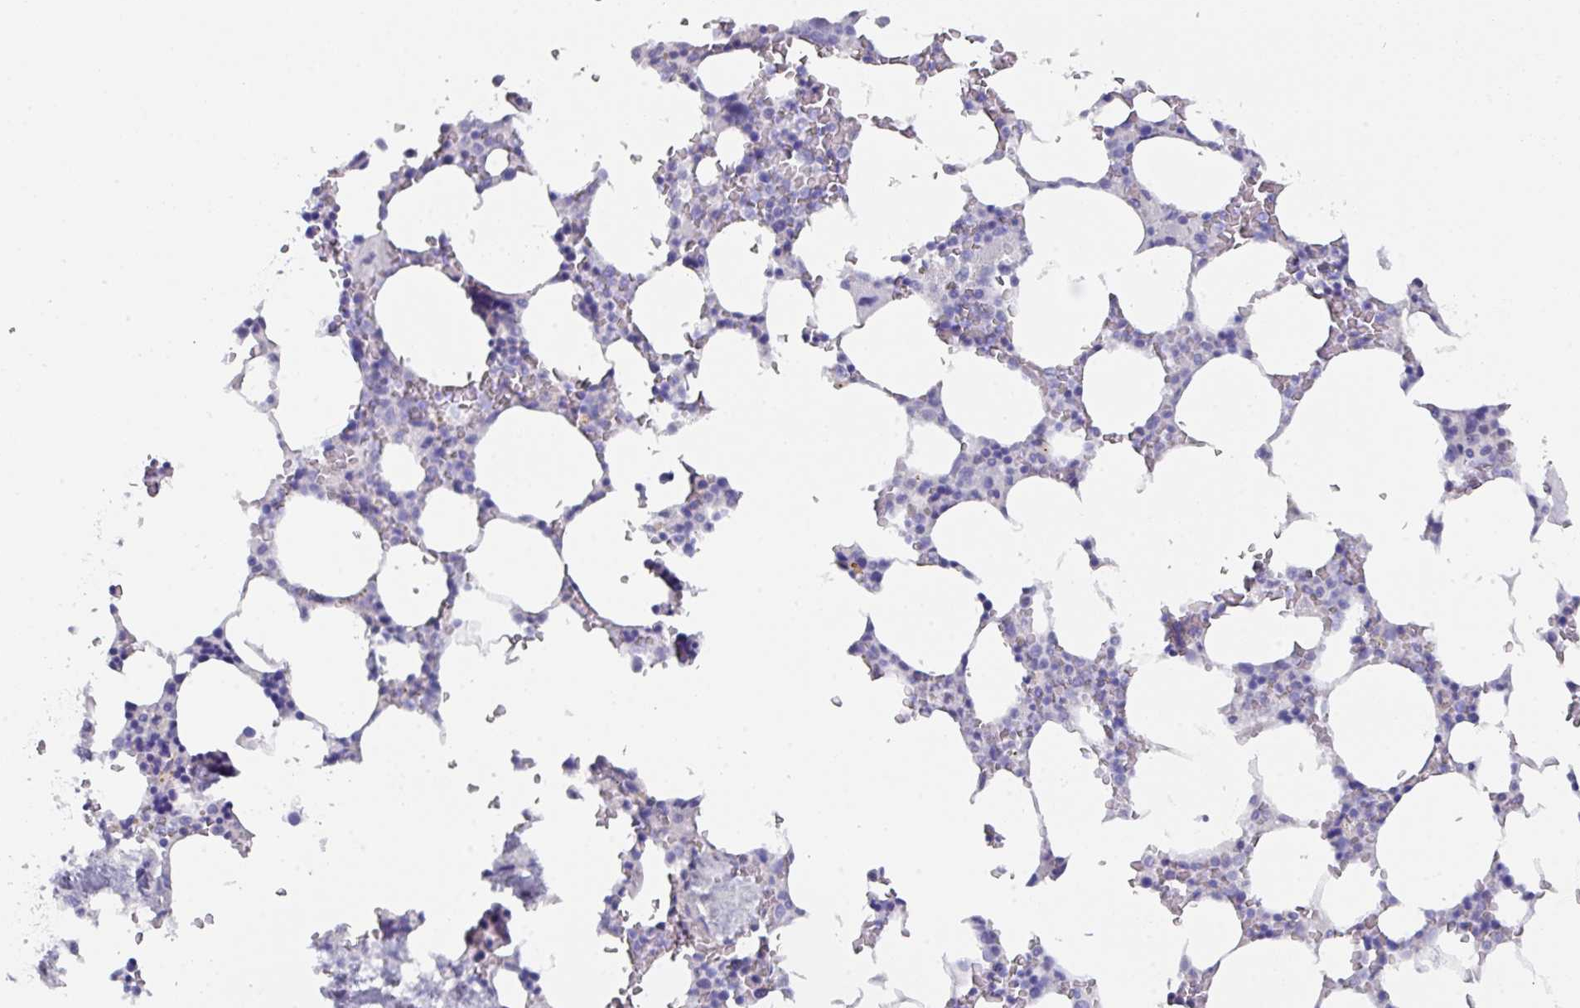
{"staining": {"intensity": "negative", "quantity": "none", "location": "none"}, "tissue": "bone marrow", "cell_type": "Hematopoietic cells", "image_type": "normal", "snomed": [{"axis": "morphology", "description": "Normal tissue, NOS"}, {"axis": "topography", "description": "Bone marrow"}], "caption": "The histopathology image exhibits no significant expression in hematopoietic cells of bone marrow.", "gene": "DAZ1", "patient": {"sex": "male", "age": 64}}